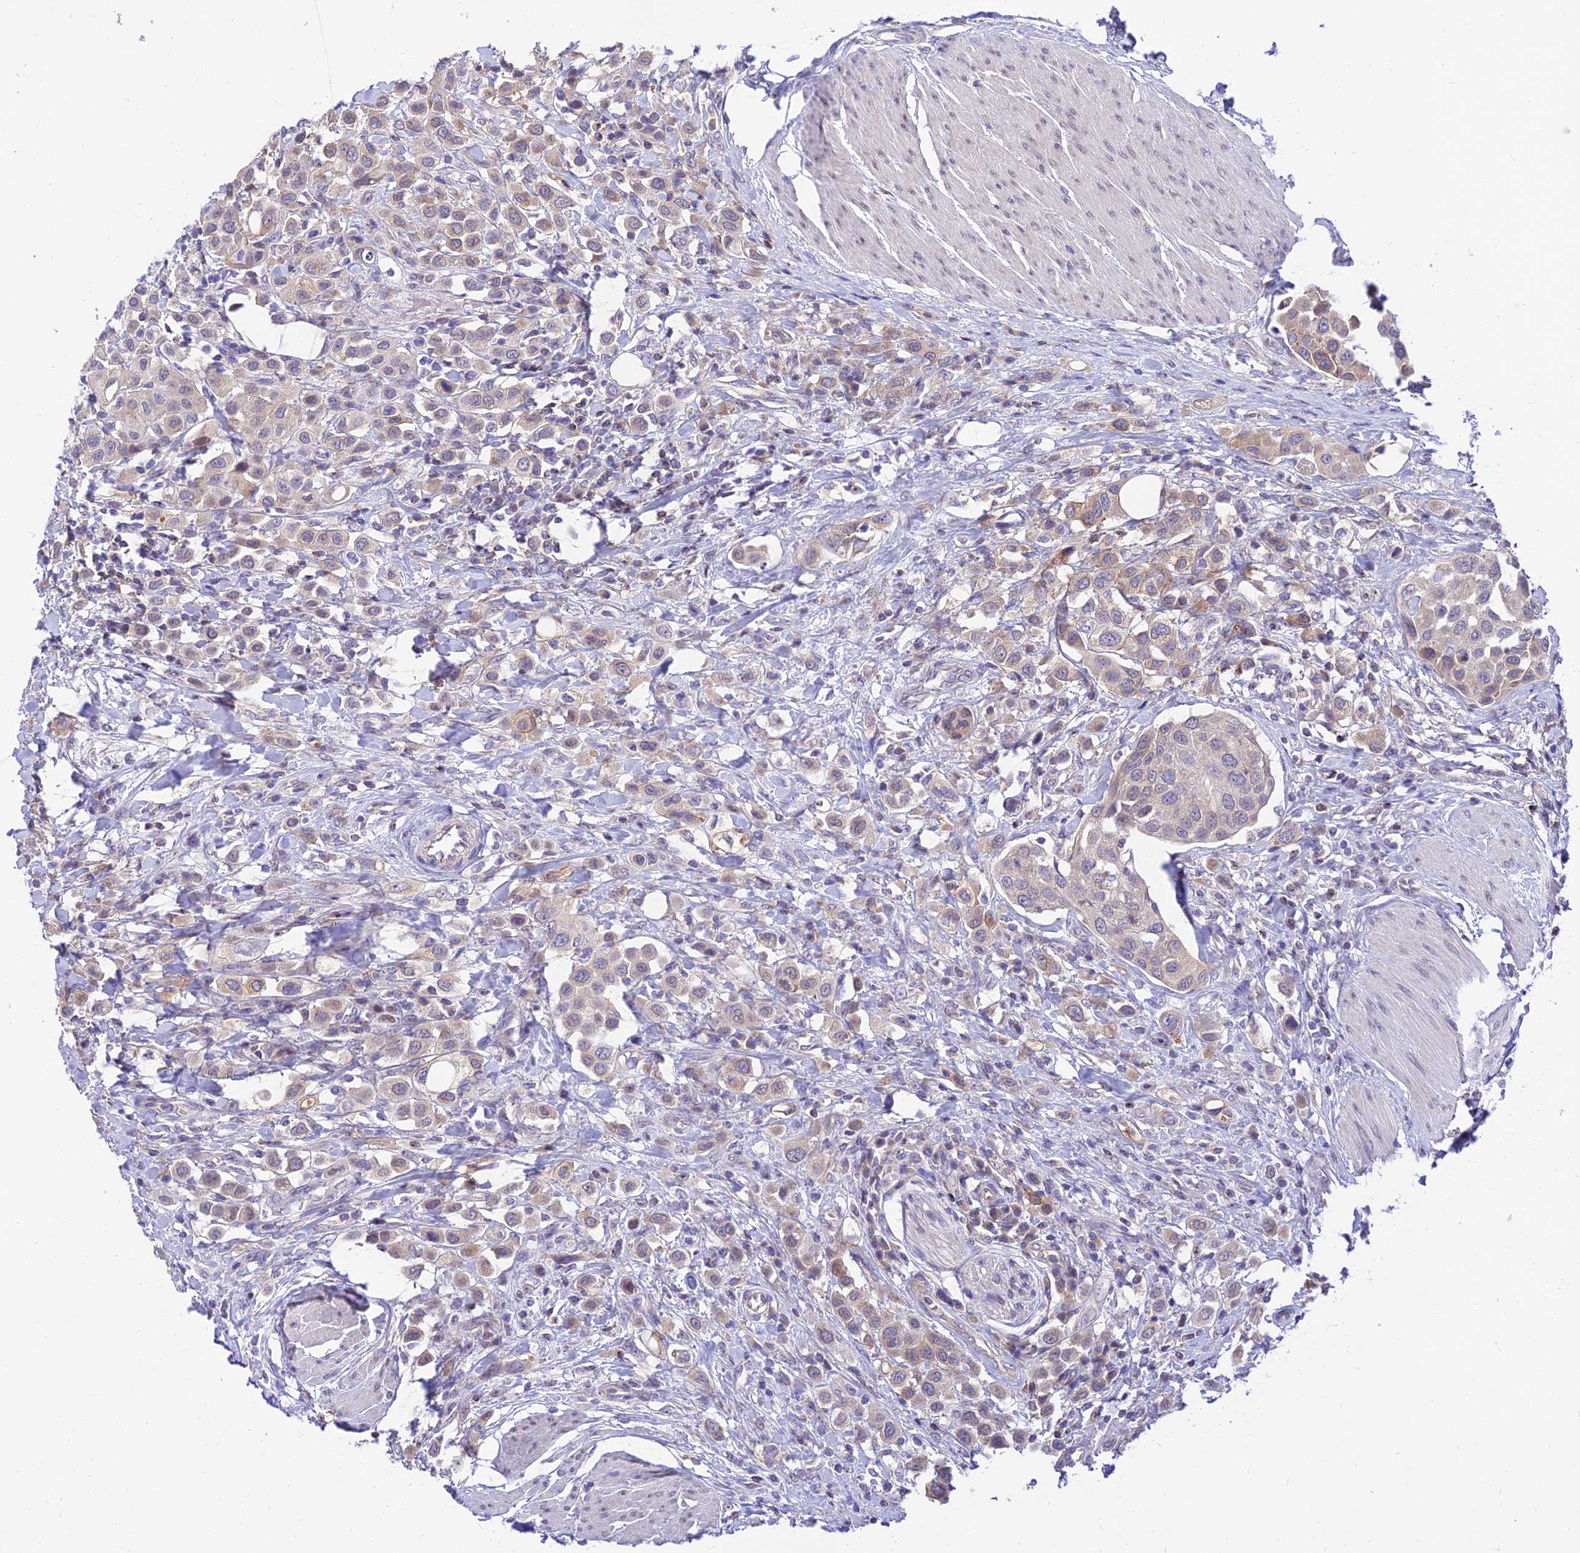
{"staining": {"intensity": "weak", "quantity": "<25%", "location": "cytoplasmic/membranous"}, "tissue": "urothelial cancer", "cell_type": "Tumor cells", "image_type": "cancer", "snomed": [{"axis": "morphology", "description": "Urothelial carcinoma, High grade"}, {"axis": "topography", "description": "Urinary bladder"}], "caption": "Immunohistochemistry micrograph of neoplastic tissue: human urothelial cancer stained with DAB (3,3'-diaminobenzidine) displays no significant protein expression in tumor cells. (Stains: DAB IHC with hematoxylin counter stain, Microscopy: brightfield microscopy at high magnification).", "gene": "C6orf132", "patient": {"sex": "male", "age": 50}}